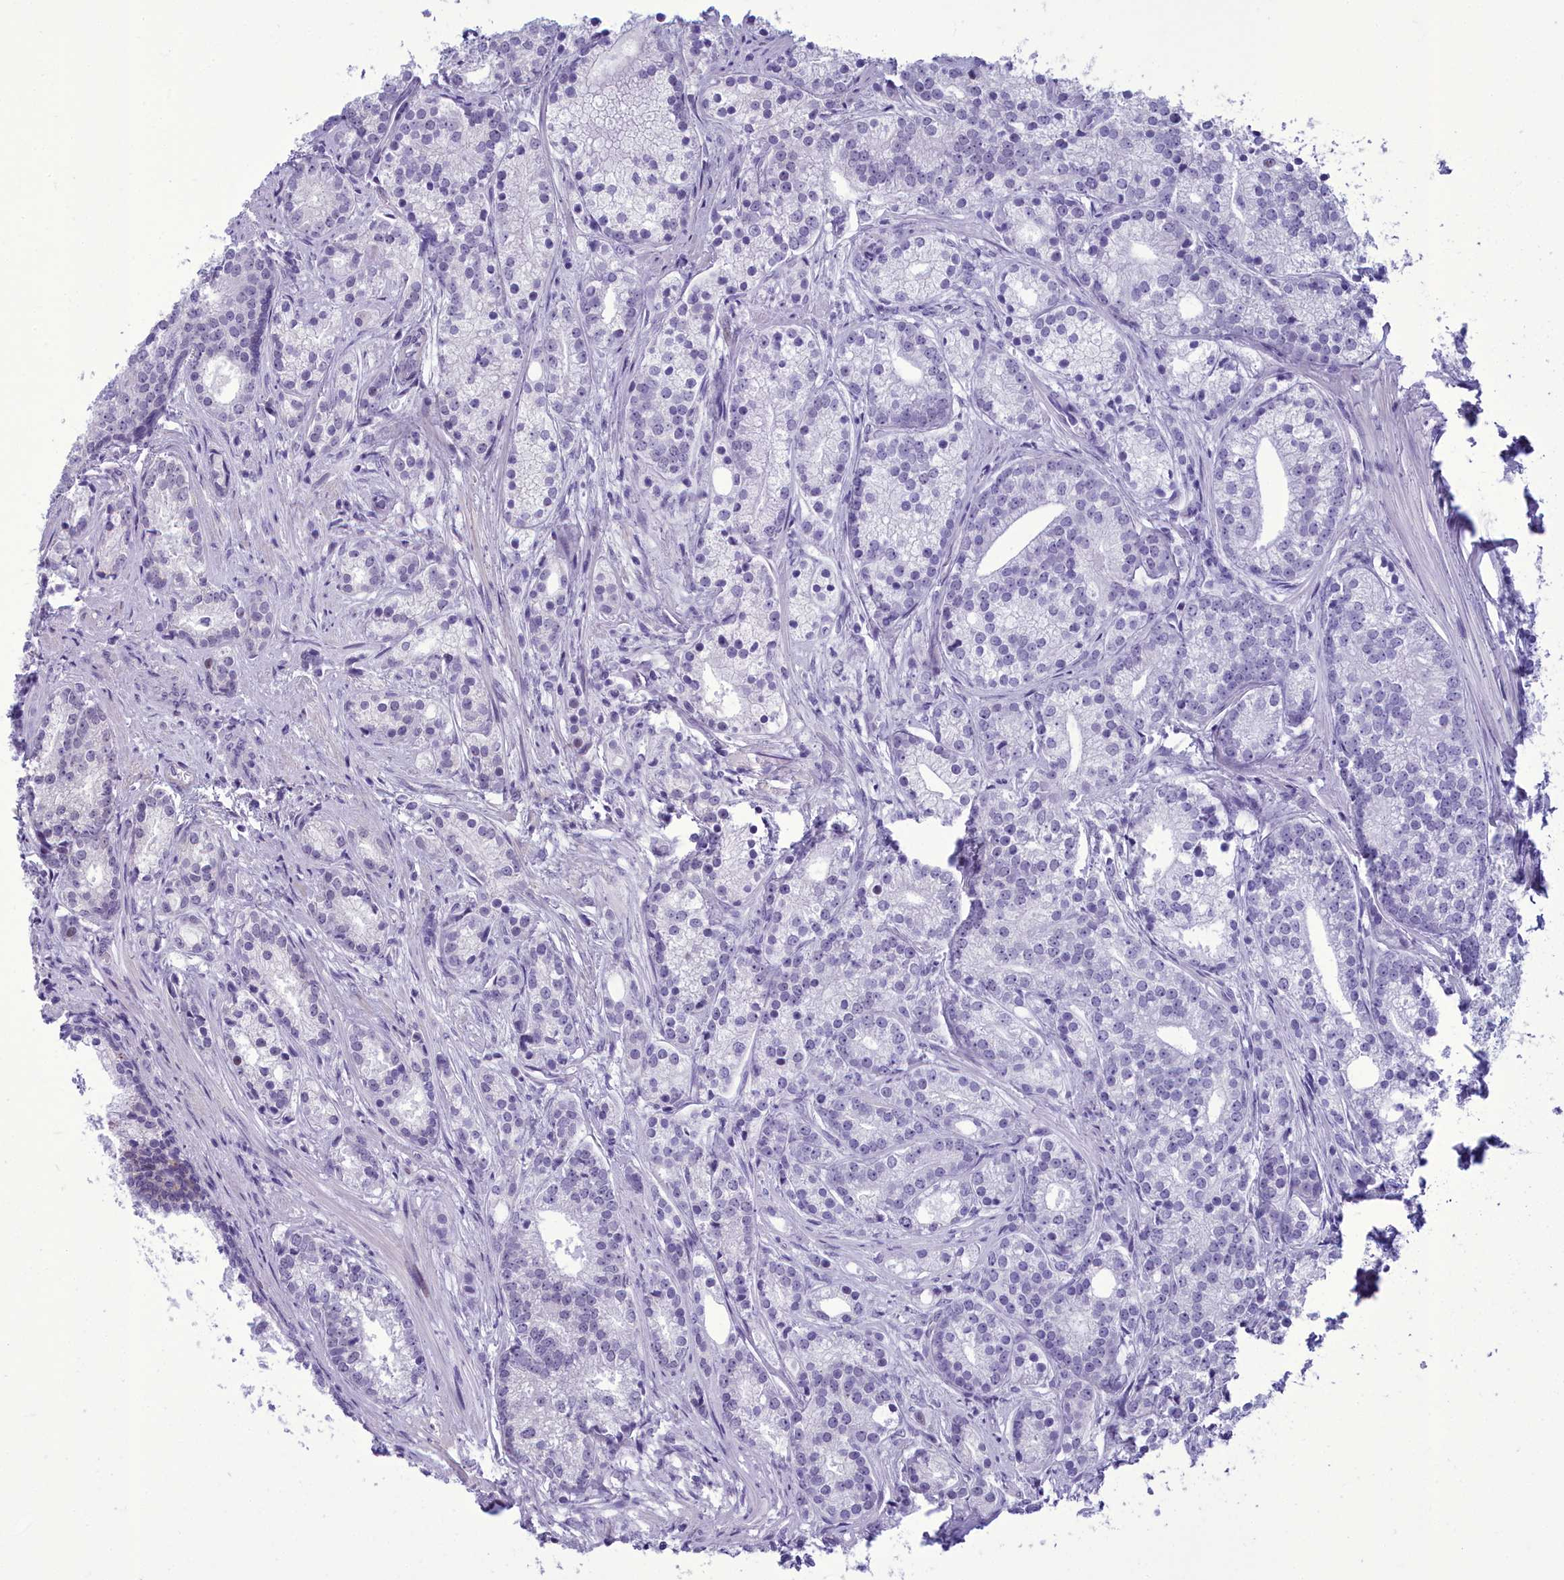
{"staining": {"intensity": "negative", "quantity": "none", "location": "none"}, "tissue": "prostate cancer", "cell_type": "Tumor cells", "image_type": "cancer", "snomed": [{"axis": "morphology", "description": "Adenocarcinoma, Low grade"}, {"axis": "topography", "description": "Prostate"}], "caption": "IHC of human prostate cancer (adenocarcinoma (low-grade)) reveals no staining in tumor cells.", "gene": "CEACAM19", "patient": {"sex": "male", "age": 71}}